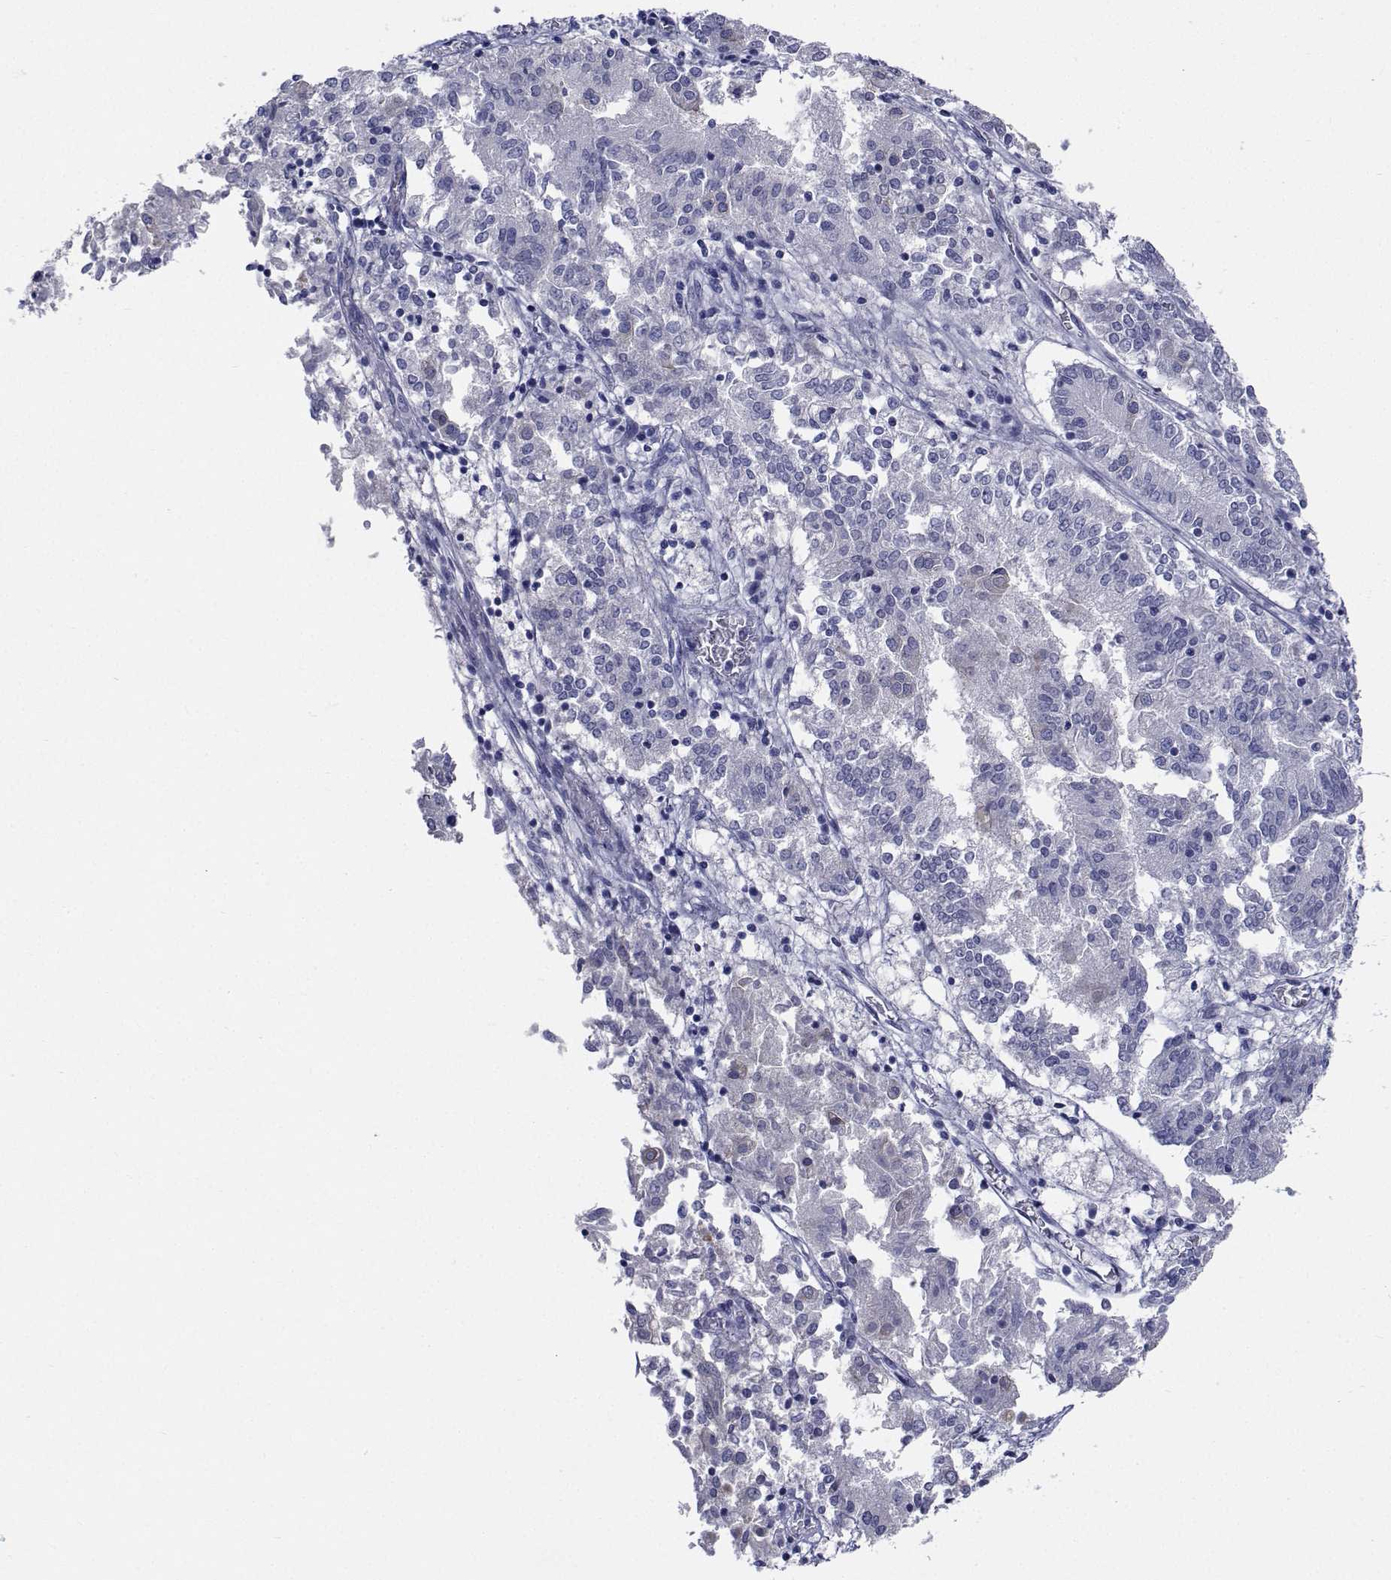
{"staining": {"intensity": "negative", "quantity": "none", "location": "none"}, "tissue": "endometrial cancer", "cell_type": "Tumor cells", "image_type": "cancer", "snomed": [{"axis": "morphology", "description": "Adenocarcinoma, NOS"}, {"axis": "topography", "description": "Endometrium"}], "caption": "Immunohistochemistry image of neoplastic tissue: human endometrial cancer (adenocarcinoma) stained with DAB (3,3'-diaminobenzidine) exhibits no significant protein expression in tumor cells. (IHC, brightfield microscopy, high magnification).", "gene": "CDHR3", "patient": {"sex": "female", "age": 54}}